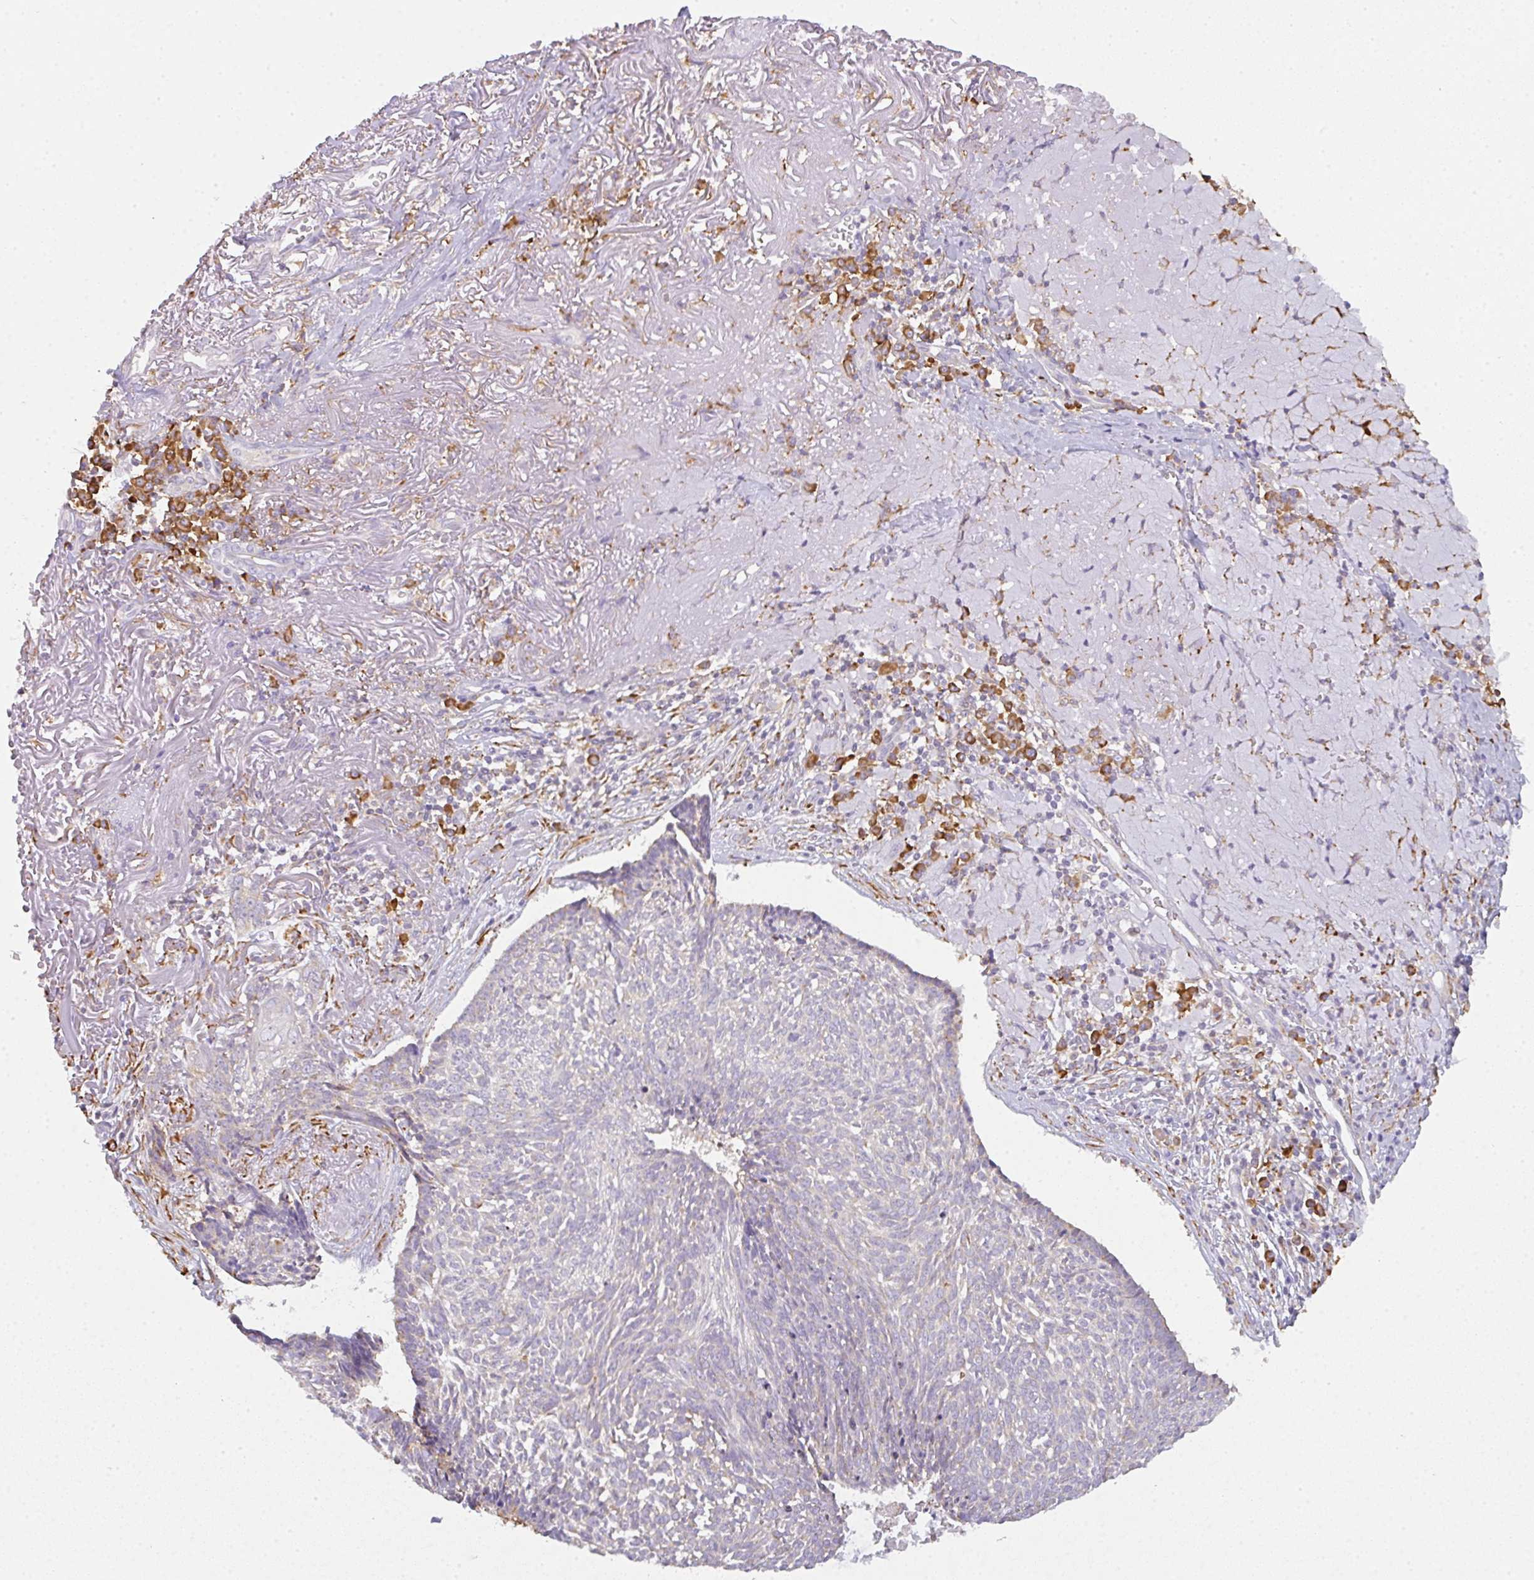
{"staining": {"intensity": "negative", "quantity": "none", "location": "none"}, "tissue": "skin cancer", "cell_type": "Tumor cells", "image_type": "cancer", "snomed": [{"axis": "morphology", "description": "Basal cell carcinoma"}, {"axis": "topography", "description": "Skin"}, {"axis": "topography", "description": "Skin of face"}], "caption": "Immunohistochemistry histopathology image of human basal cell carcinoma (skin) stained for a protein (brown), which displays no staining in tumor cells.", "gene": "DOK4", "patient": {"sex": "female", "age": 95}}